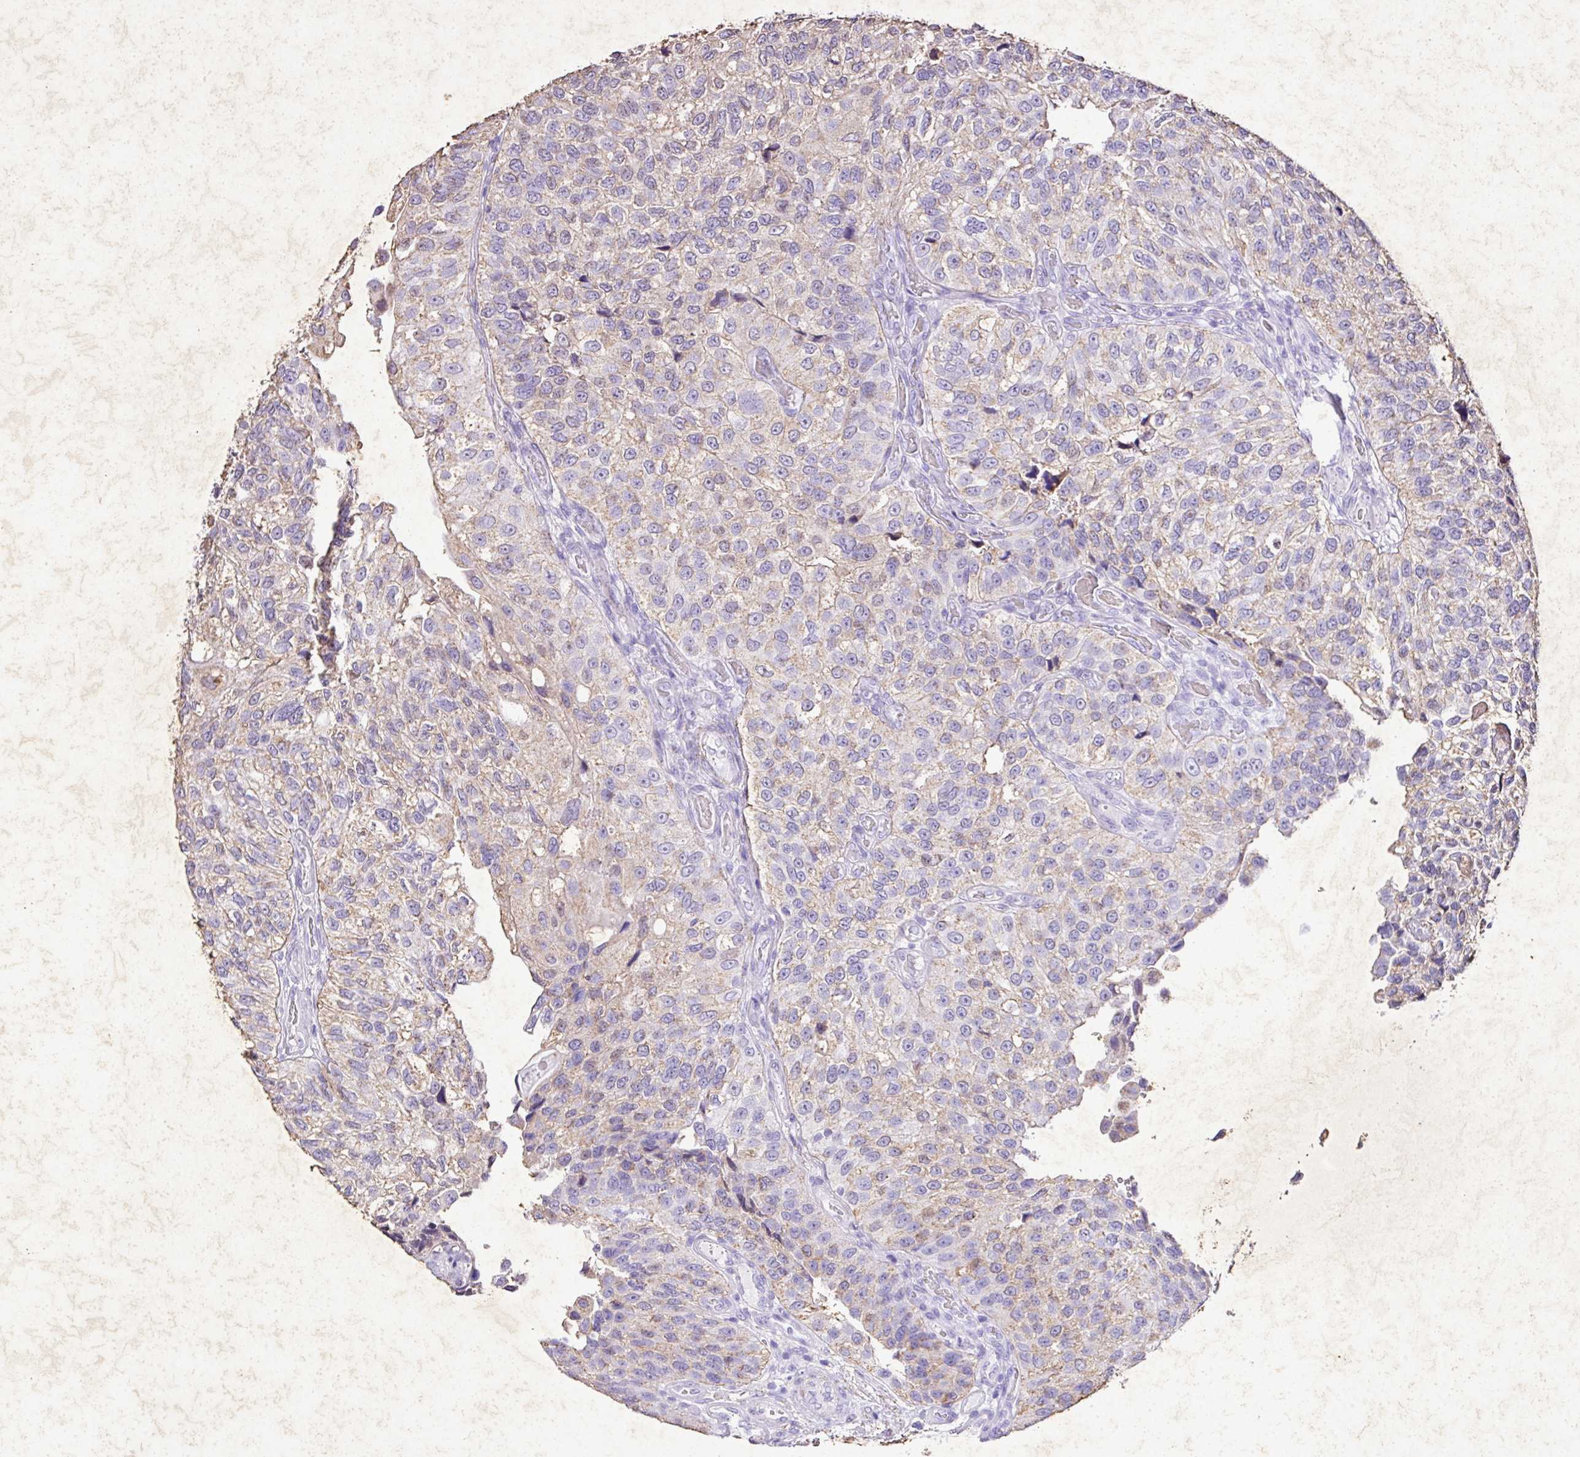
{"staining": {"intensity": "negative", "quantity": "none", "location": "none"}, "tissue": "urothelial cancer", "cell_type": "Tumor cells", "image_type": "cancer", "snomed": [{"axis": "morphology", "description": "Urothelial carcinoma, NOS"}, {"axis": "topography", "description": "Urinary bladder"}], "caption": "Immunohistochemistry (IHC) micrograph of neoplastic tissue: human transitional cell carcinoma stained with DAB (3,3'-diaminobenzidine) reveals no significant protein staining in tumor cells.", "gene": "KCNJ11", "patient": {"sex": "male", "age": 87}}